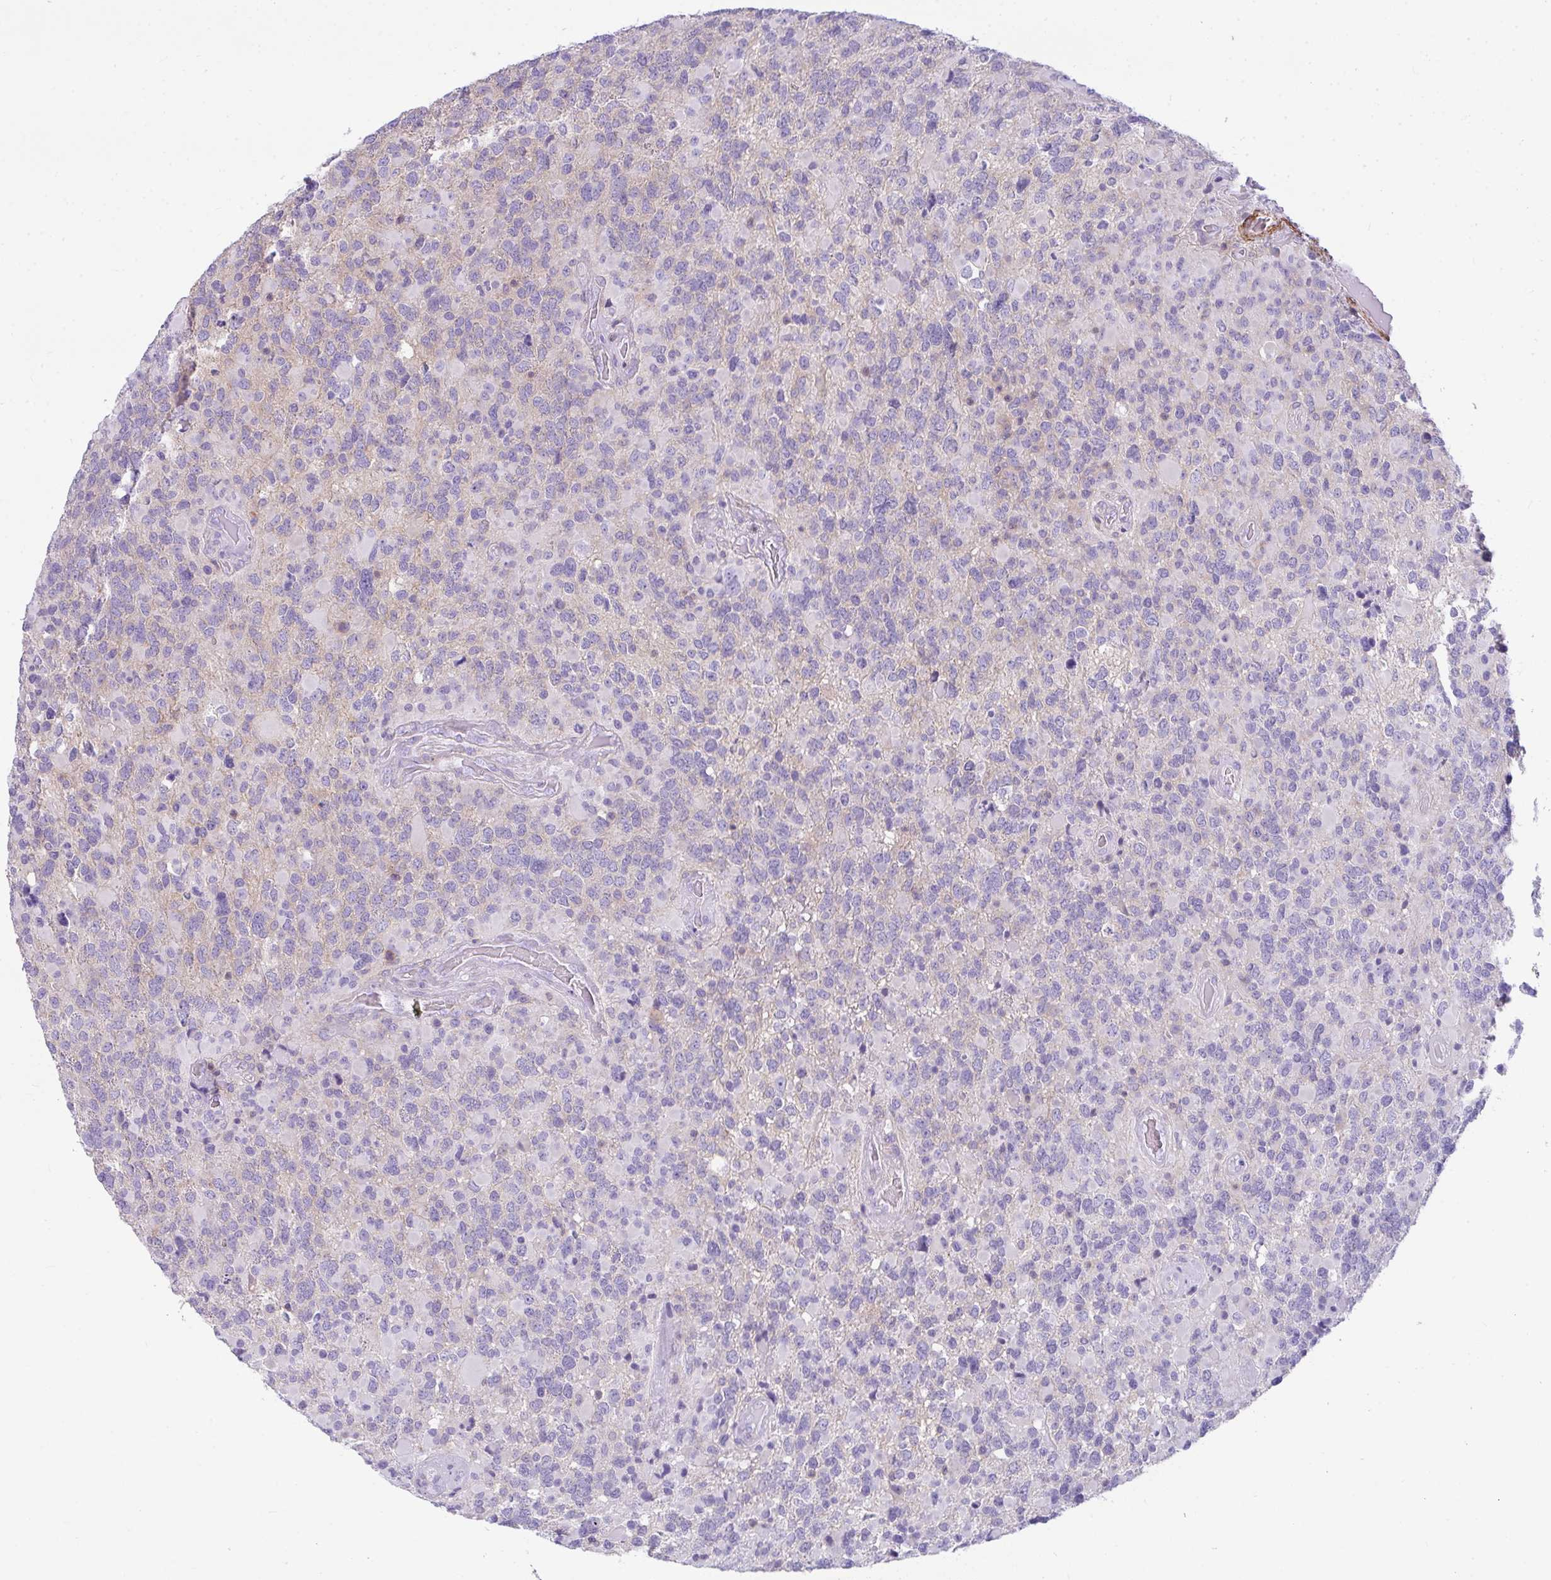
{"staining": {"intensity": "negative", "quantity": "none", "location": "none"}, "tissue": "glioma", "cell_type": "Tumor cells", "image_type": "cancer", "snomed": [{"axis": "morphology", "description": "Glioma, malignant, High grade"}, {"axis": "topography", "description": "Brain"}], "caption": "Tumor cells are negative for brown protein staining in malignant glioma (high-grade).", "gene": "CDRT15", "patient": {"sex": "female", "age": 40}}